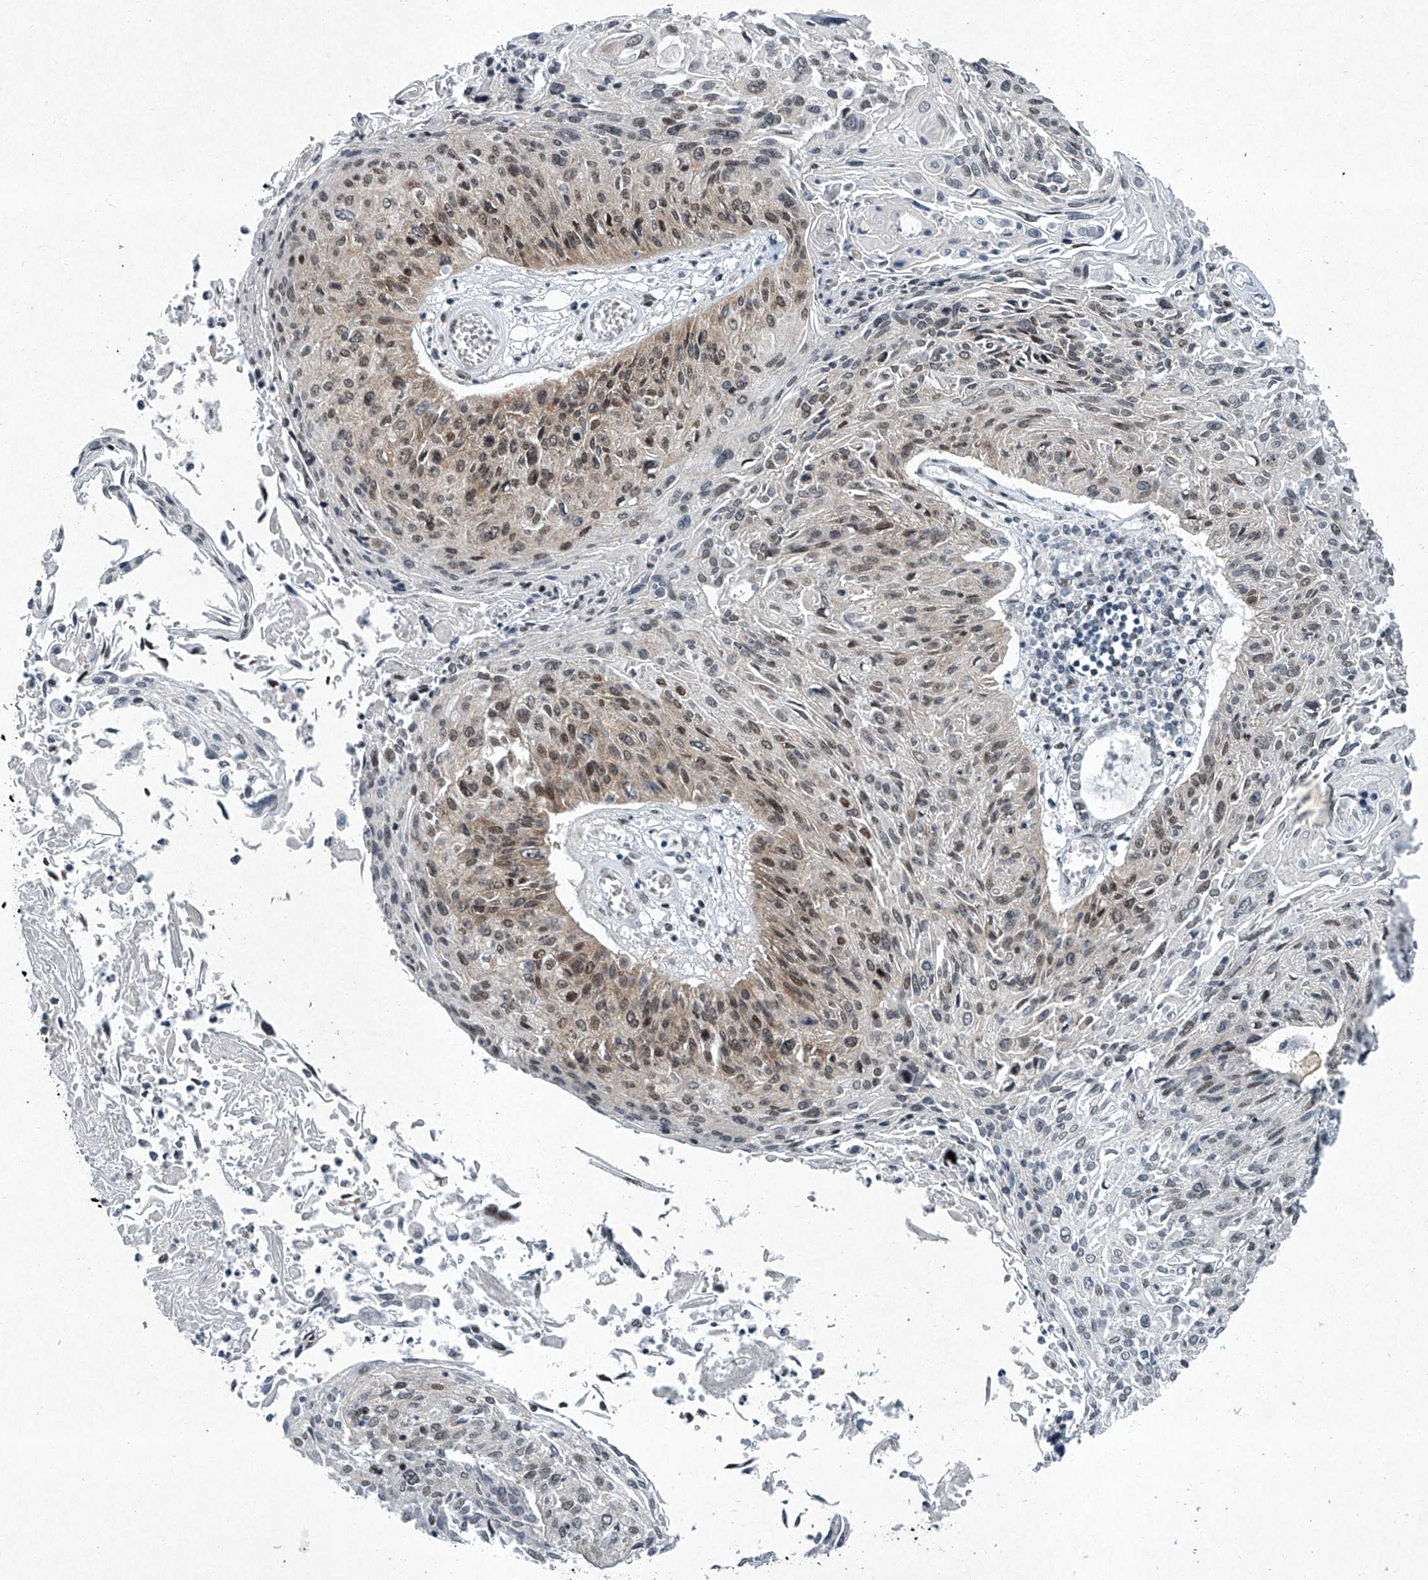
{"staining": {"intensity": "moderate", "quantity": "25%-75%", "location": "nuclear"}, "tissue": "cervical cancer", "cell_type": "Tumor cells", "image_type": "cancer", "snomed": [{"axis": "morphology", "description": "Squamous cell carcinoma, NOS"}, {"axis": "topography", "description": "Cervix"}], "caption": "Squamous cell carcinoma (cervical) stained with a protein marker displays moderate staining in tumor cells.", "gene": "TFDP1", "patient": {"sex": "female", "age": 51}}